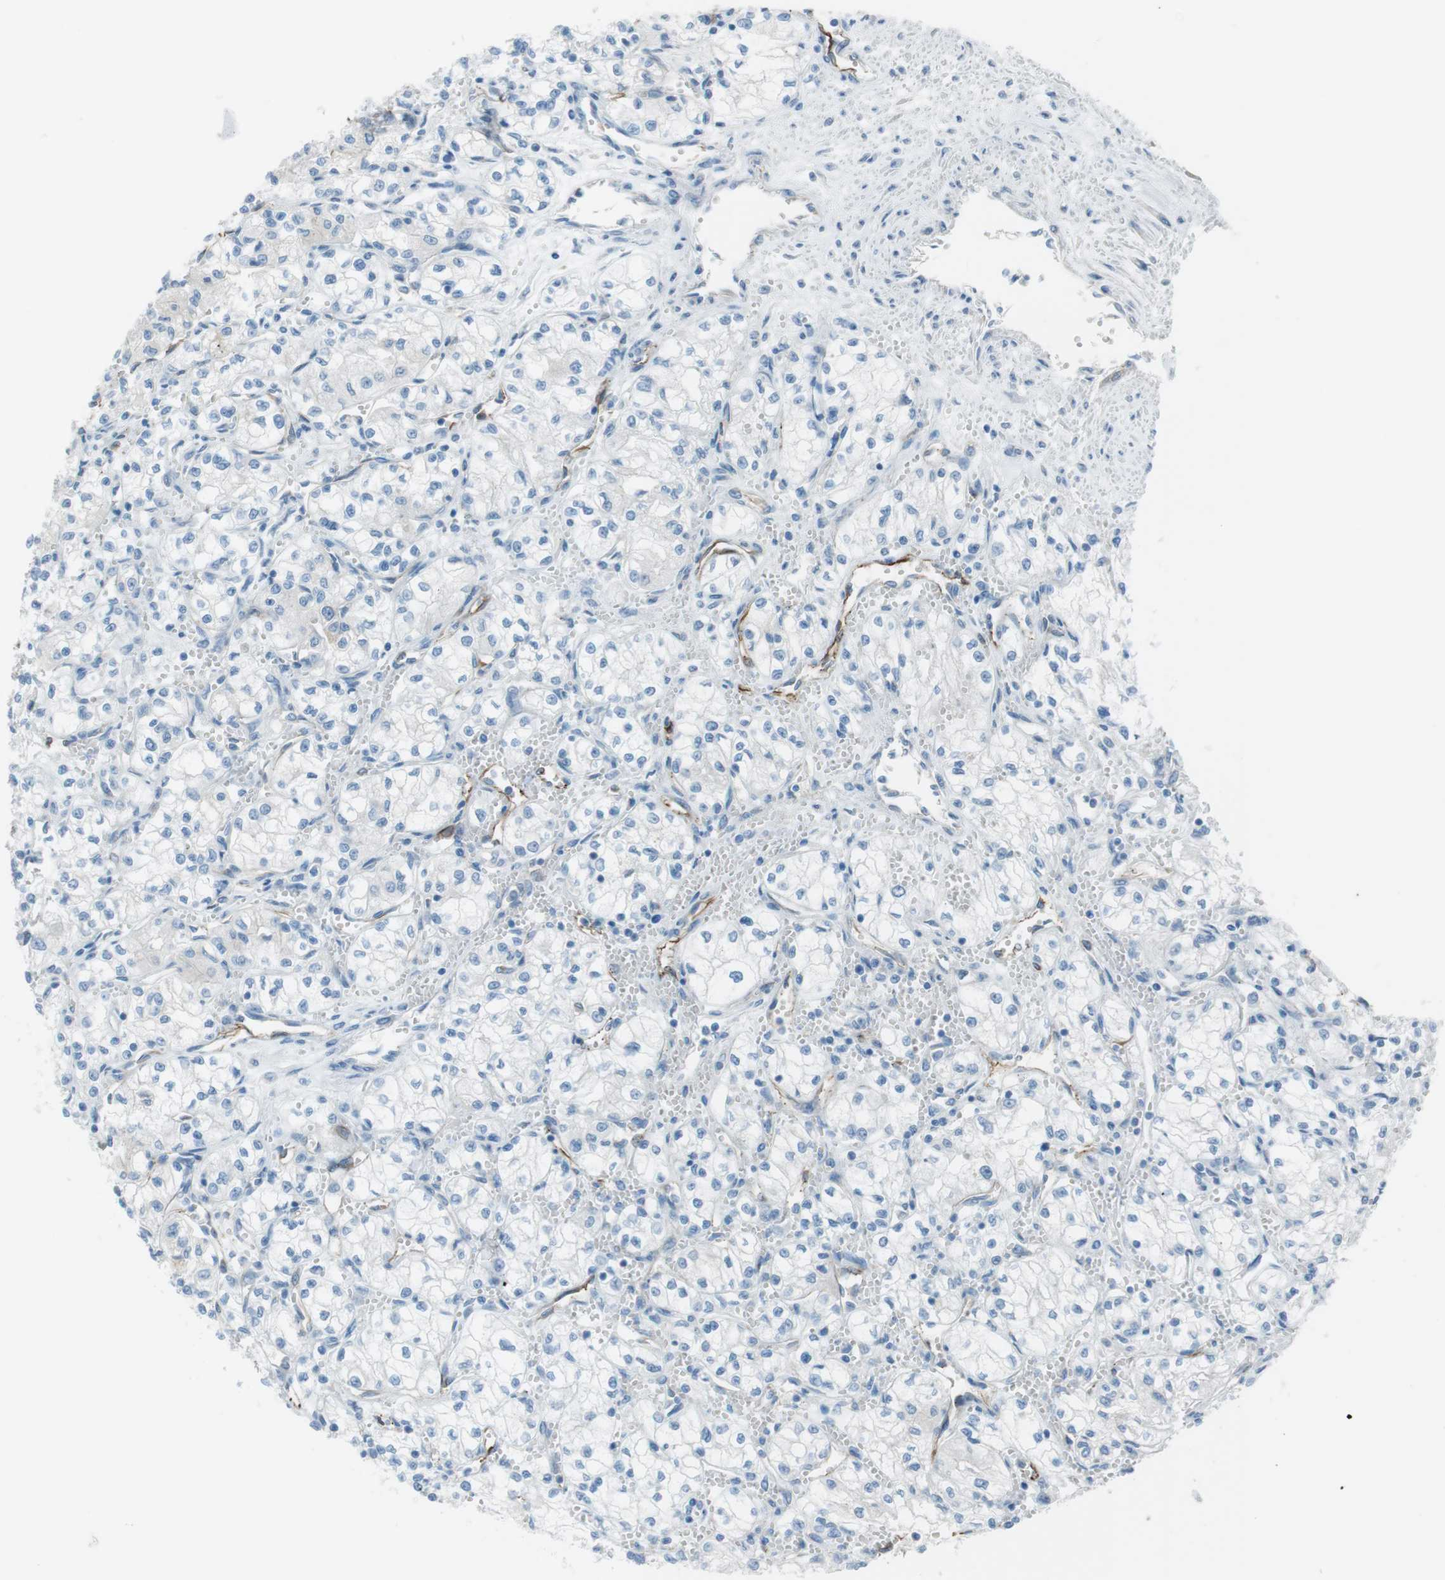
{"staining": {"intensity": "negative", "quantity": "none", "location": "none"}, "tissue": "renal cancer", "cell_type": "Tumor cells", "image_type": "cancer", "snomed": [{"axis": "morphology", "description": "Normal tissue, NOS"}, {"axis": "morphology", "description": "Adenocarcinoma, NOS"}, {"axis": "topography", "description": "Kidney"}], "caption": "IHC histopathology image of human renal adenocarcinoma stained for a protein (brown), which reveals no positivity in tumor cells.", "gene": "TUBB2A", "patient": {"sex": "male", "age": 59}}